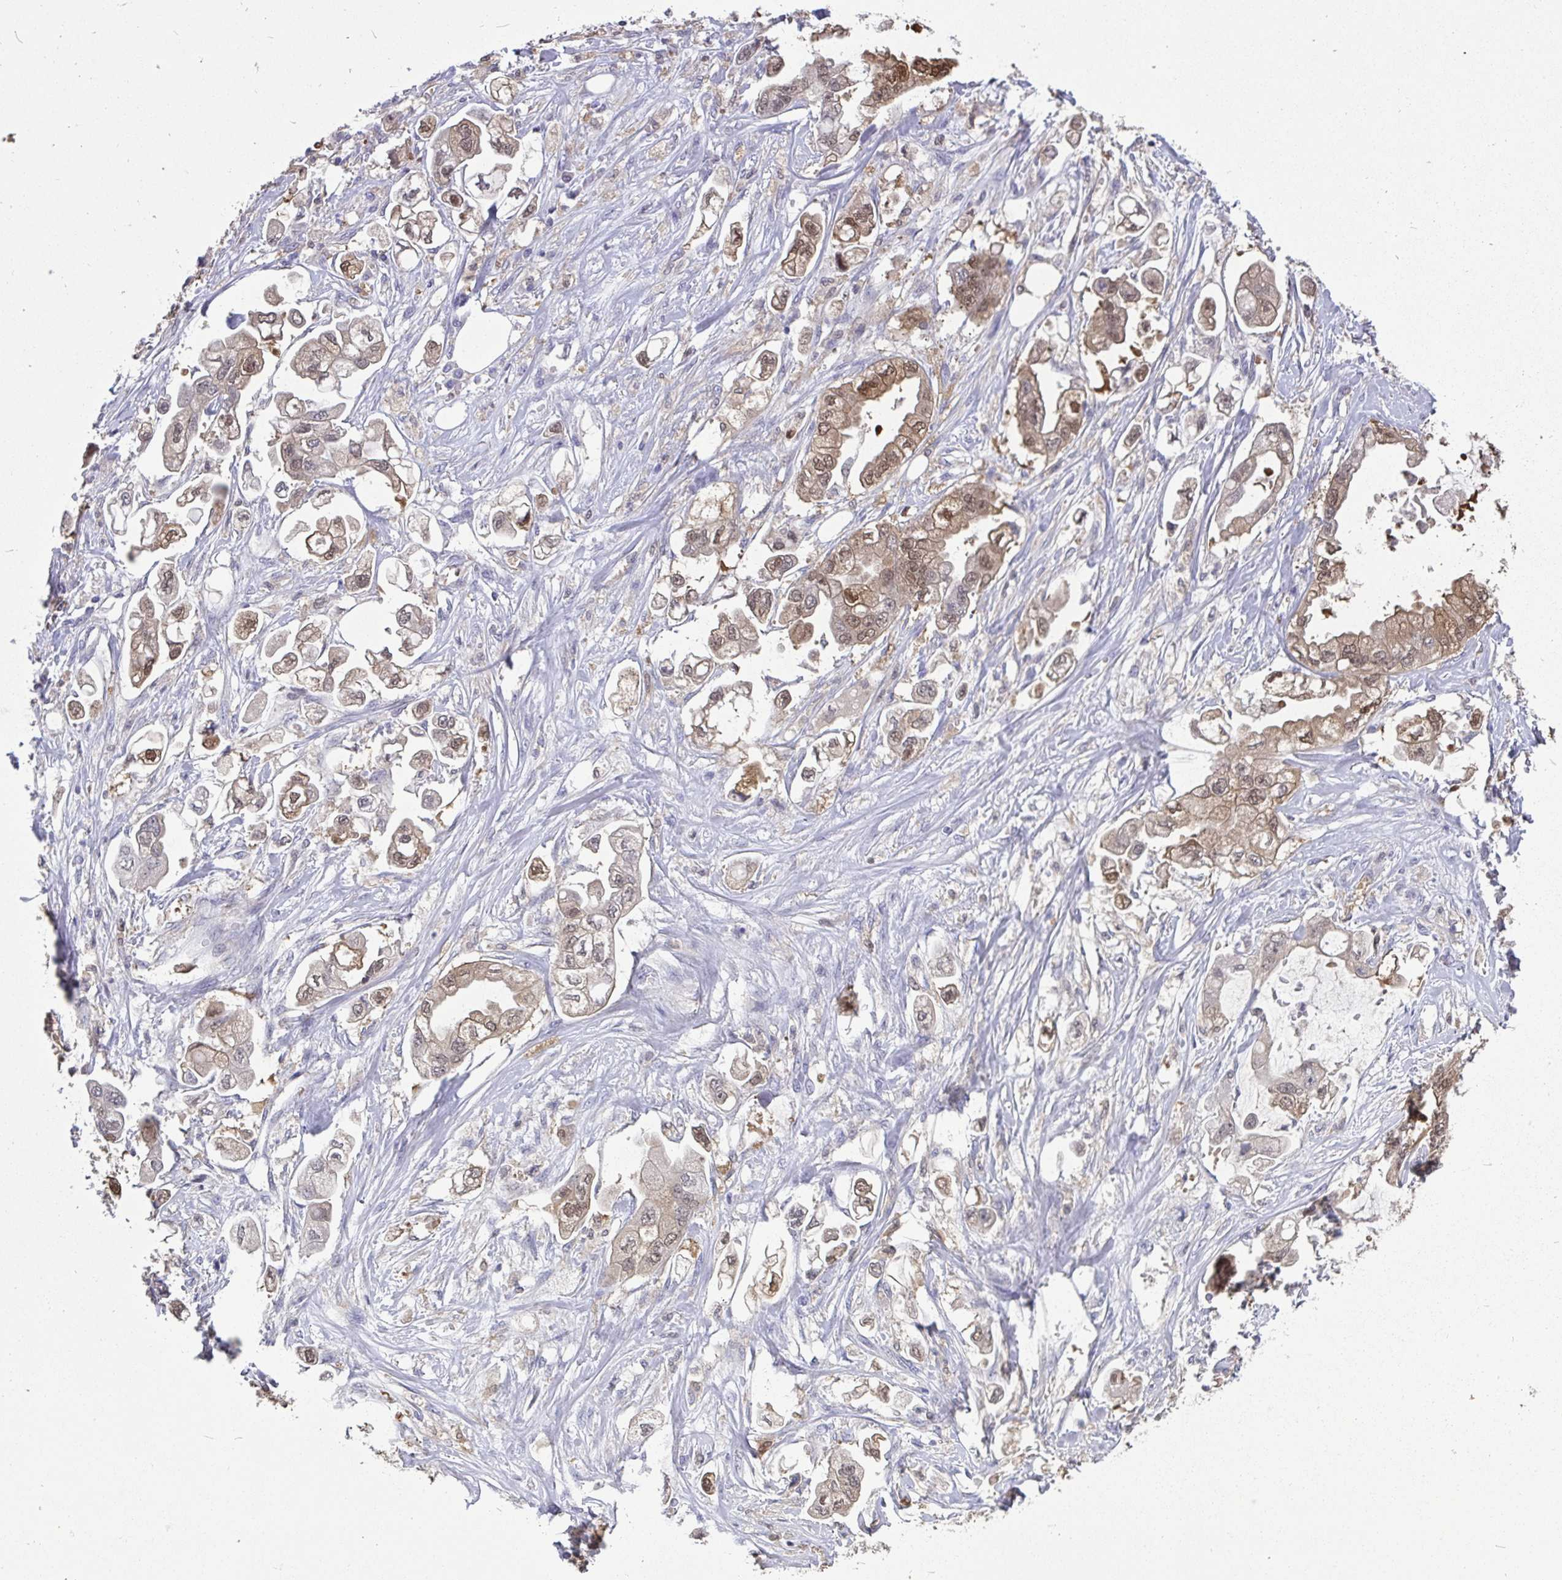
{"staining": {"intensity": "moderate", "quantity": ">75%", "location": "cytoplasmic/membranous,nuclear"}, "tissue": "stomach cancer", "cell_type": "Tumor cells", "image_type": "cancer", "snomed": [{"axis": "morphology", "description": "Adenocarcinoma, NOS"}, {"axis": "topography", "description": "Stomach"}], "caption": "Stomach adenocarcinoma stained with immunohistochemistry (IHC) reveals moderate cytoplasmic/membranous and nuclear expression in about >75% of tumor cells. Immunohistochemistry (ihc) stains the protein of interest in brown and the nuclei are stained blue.", "gene": "IDH1", "patient": {"sex": "male", "age": 62}}